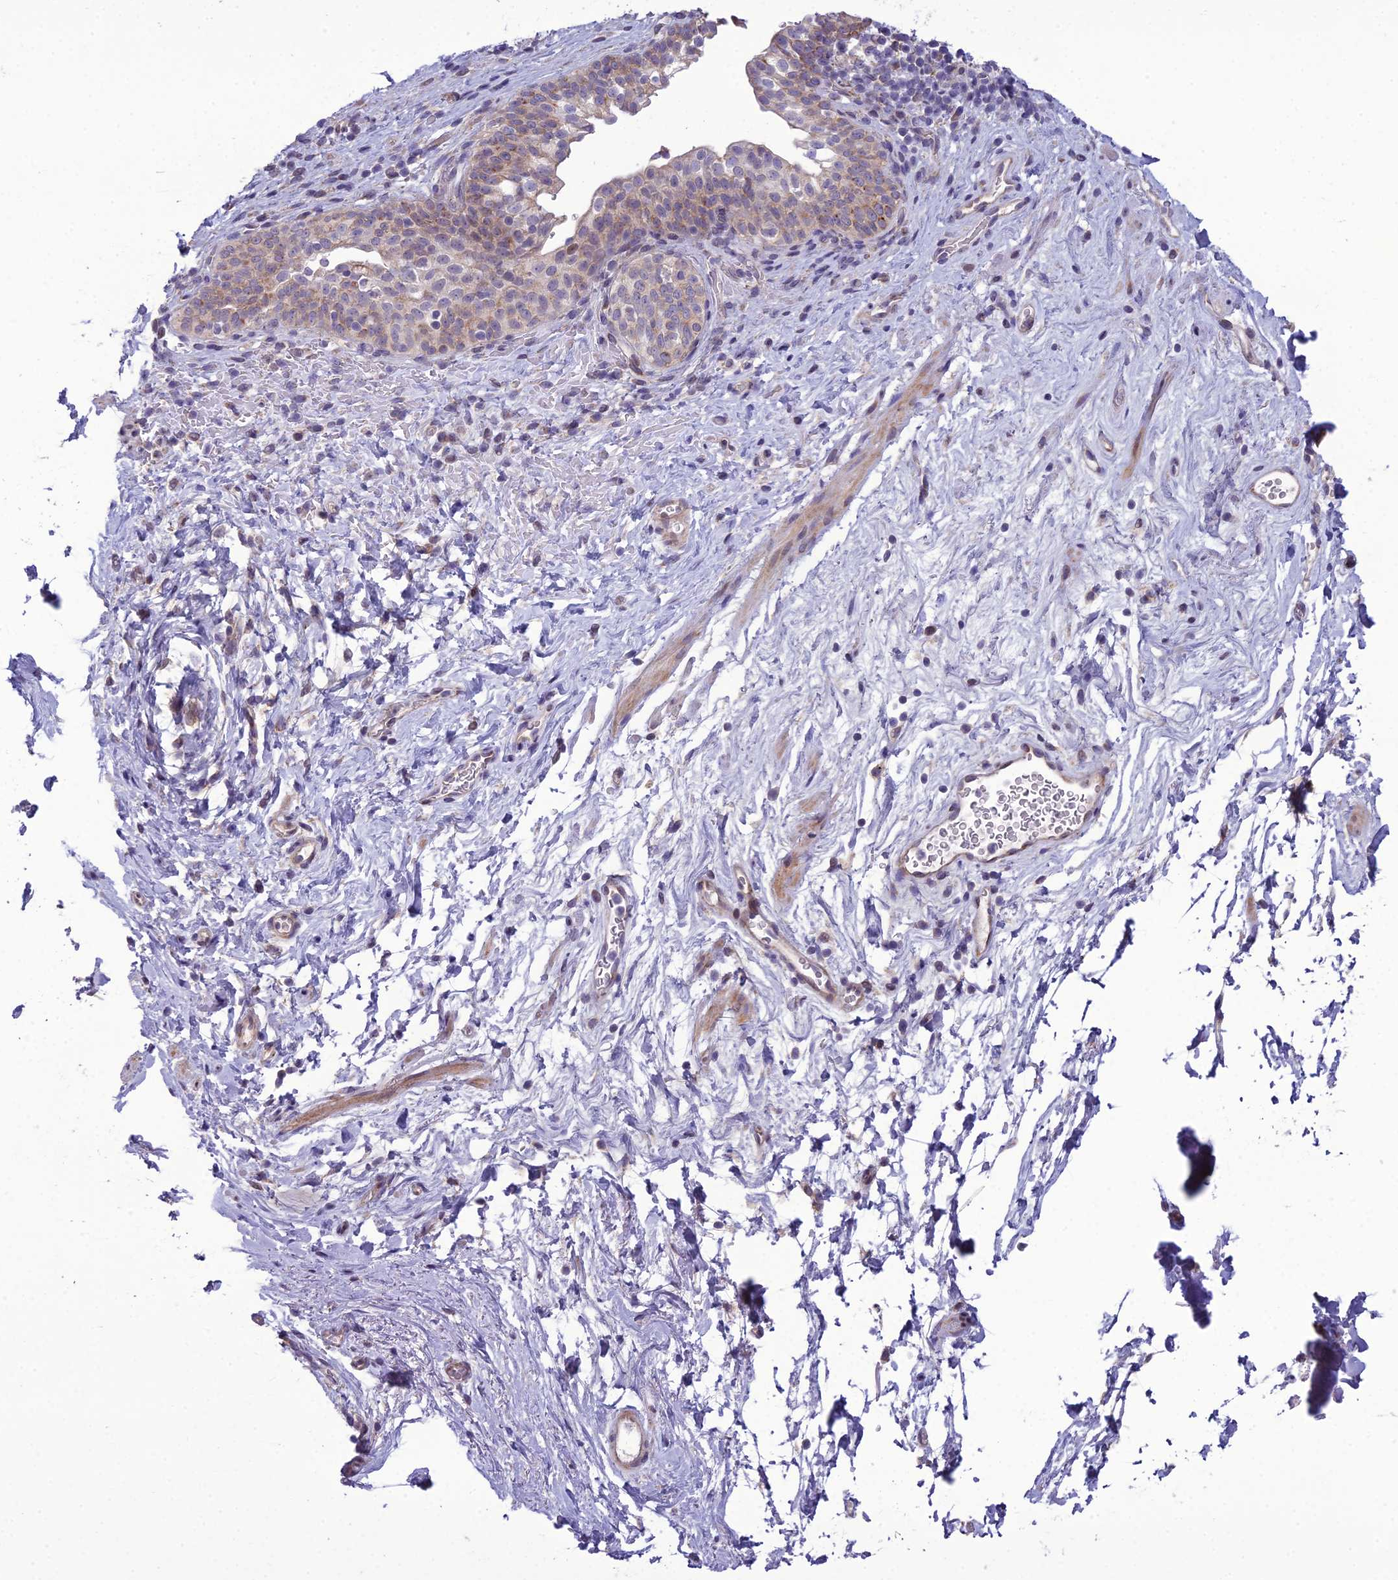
{"staining": {"intensity": "moderate", "quantity": "25%-75%", "location": "cytoplasmic/membranous"}, "tissue": "smooth muscle", "cell_type": "Smooth muscle cells", "image_type": "normal", "snomed": [{"axis": "morphology", "description": "Normal tissue, NOS"}, {"axis": "topography", "description": "Smooth muscle"}, {"axis": "topography", "description": "Peripheral nerve tissue"}], "caption": "Unremarkable smooth muscle displays moderate cytoplasmic/membranous positivity in about 25%-75% of smooth muscle cells (DAB (3,3'-diaminobenzidine) = brown stain, brightfield microscopy at high magnification)..", "gene": "NODAL", "patient": {"sex": "male", "age": 69}}